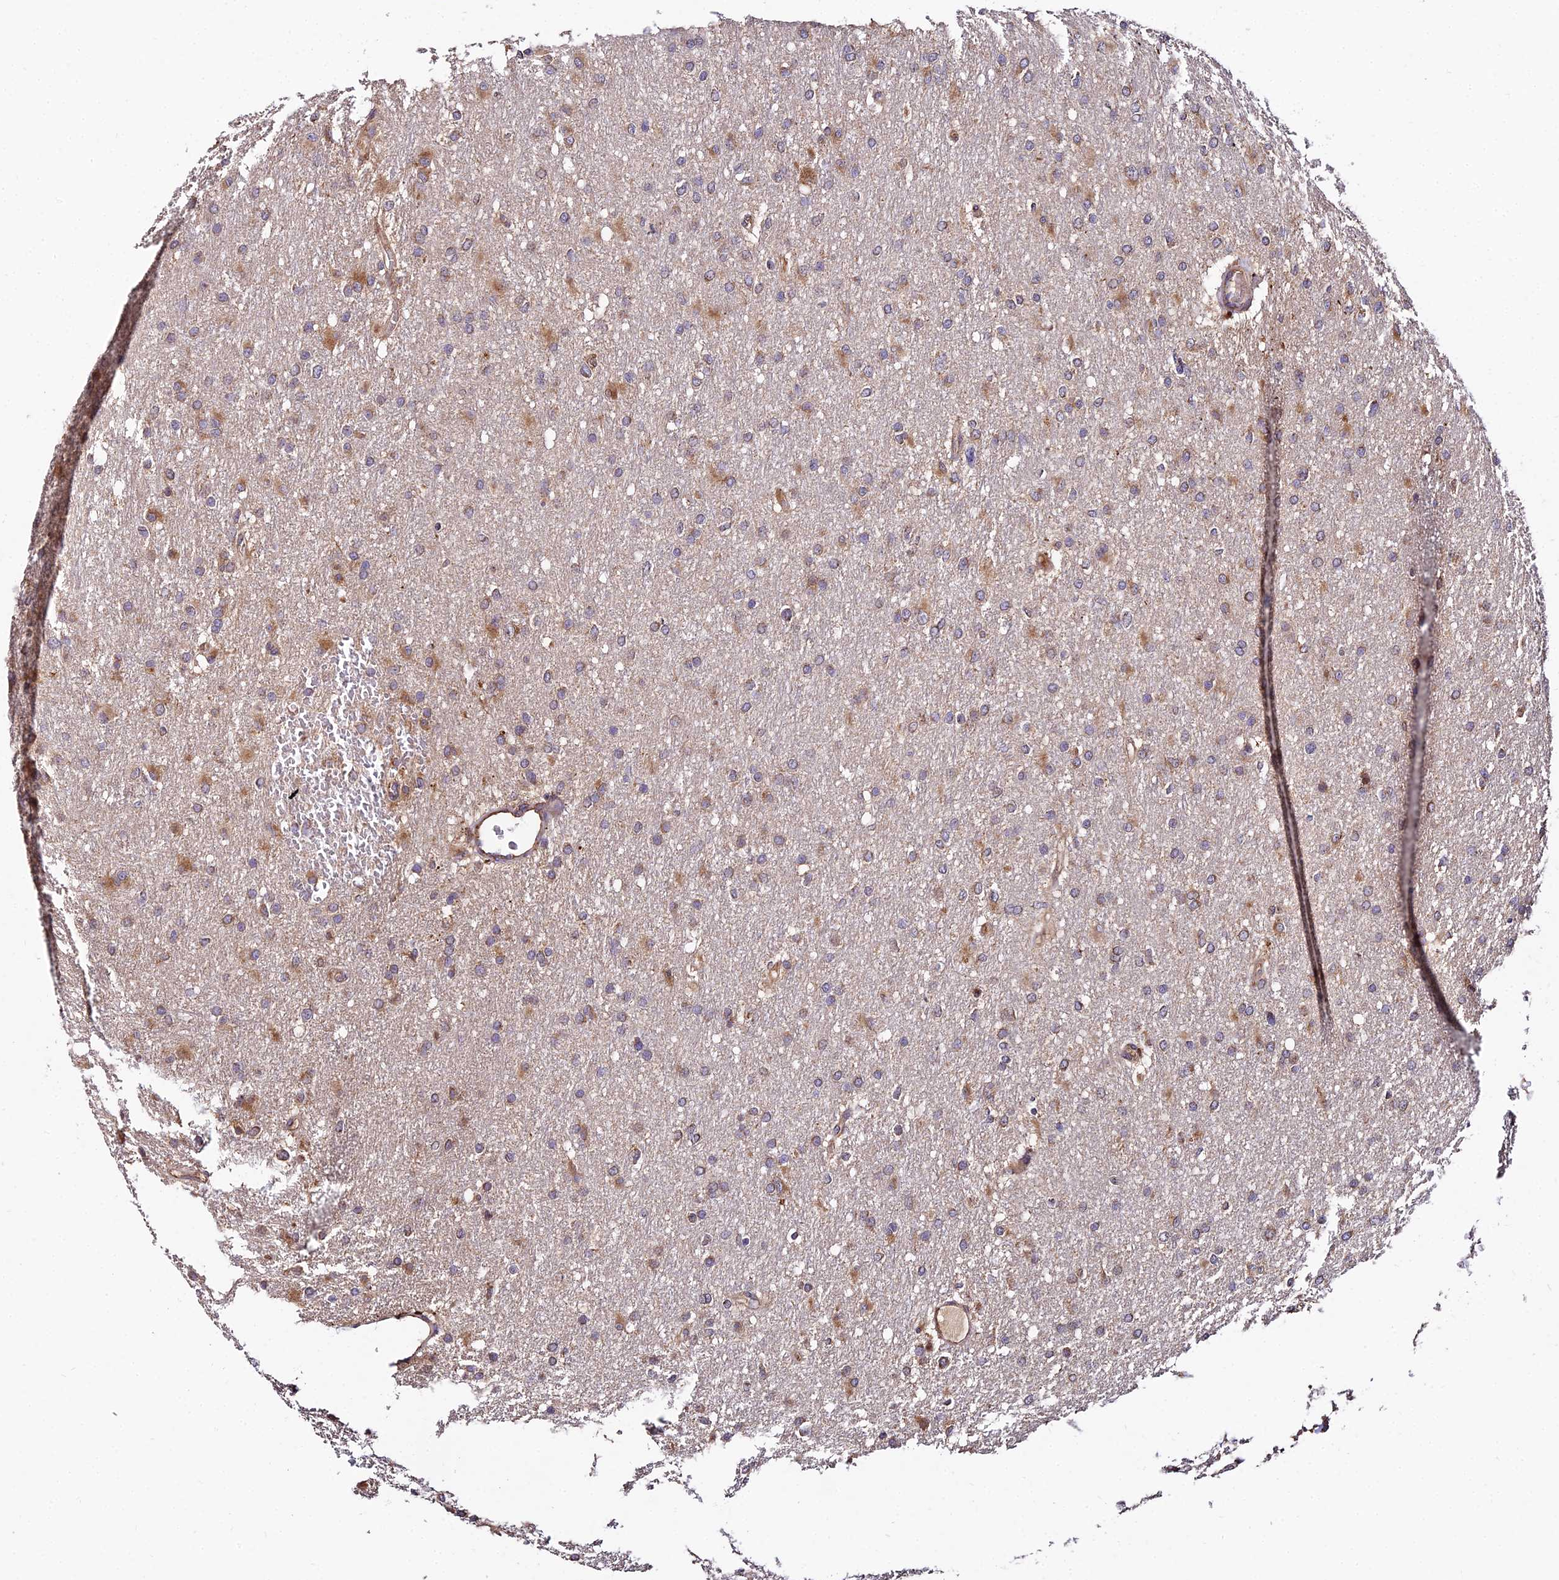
{"staining": {"intensity": "moderate", "quantity": ">75%", "location": "cytoplasmic/membranous"}, "tissue": "glioma", "cell_type": "Tumor cells", "image_type": "cancer", "snomed": [{"axis": "morphology", "description": "Glioma, malignant, High grade"}, {"axis": "topography", "description": "Cerebral cortex"}], "caption": "Brown immunohistochemical staining in glioma displays moderate cytoplasmic/membranous expression in about >75% of tumor cells.", "gene": "PEX19", "patient": {"sex": "female", "age": 36}}